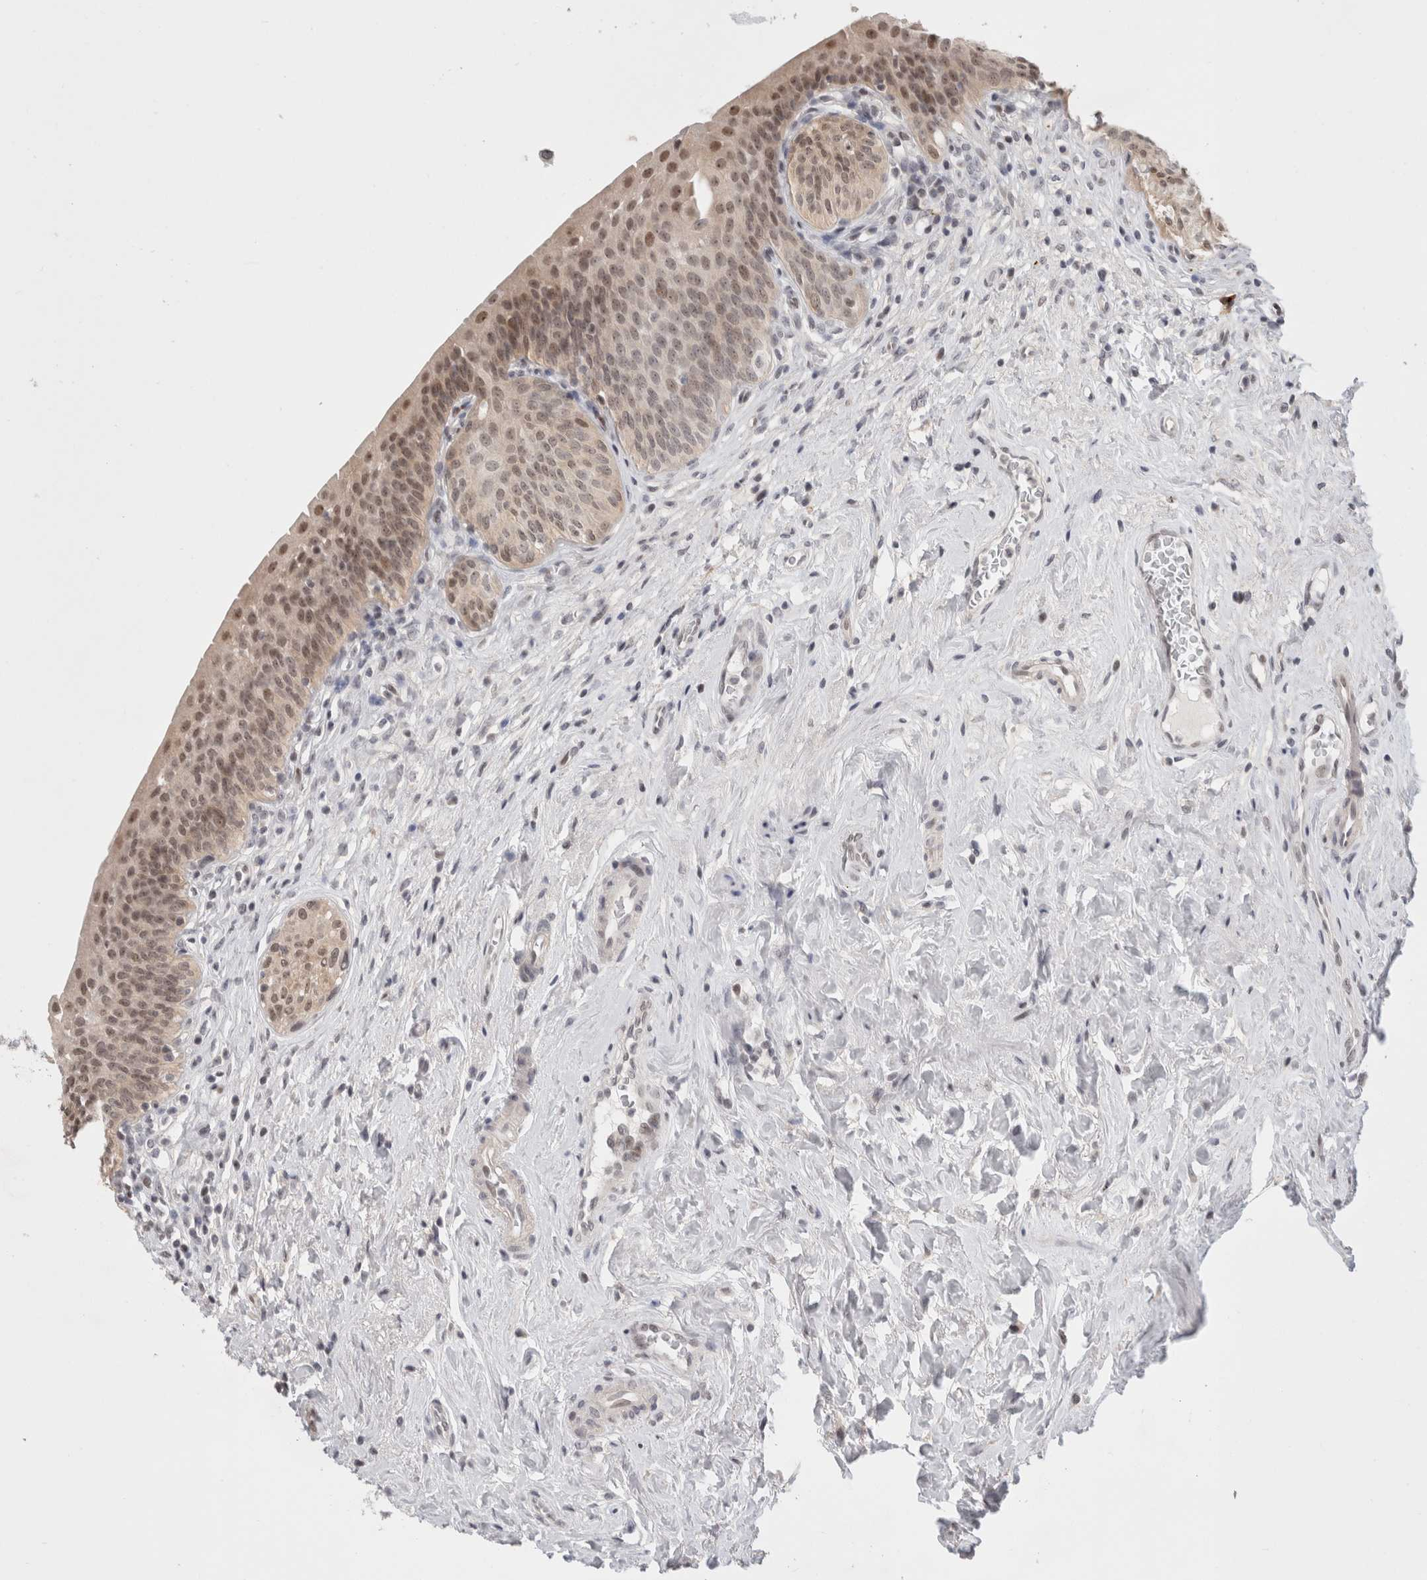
{"staining": {"intensity": "moderate", "quantity": ">75%", "location": "nuclear"}, "tissue": "urinary bladder", "cell_type": "Urothelial cells", "image_type": "normal", "snomed": [{"axis": "morphology", "description": "Normal tissue, NOS"}, {"axis": "topography", "description": "Urinary bladder"}], "caption": "Immunohistochemistry (IHC) (DAB (3,3'-diaminobenzidine)) staining of unremarkable urinary bladder displays moderate nuclear protein staining in about >75% of urothelial cells. (DAB = brown stain, brightfield microscopy at high magnification).", "gene": "SENP6", "patient": {"sex": "male", "age": 83}}